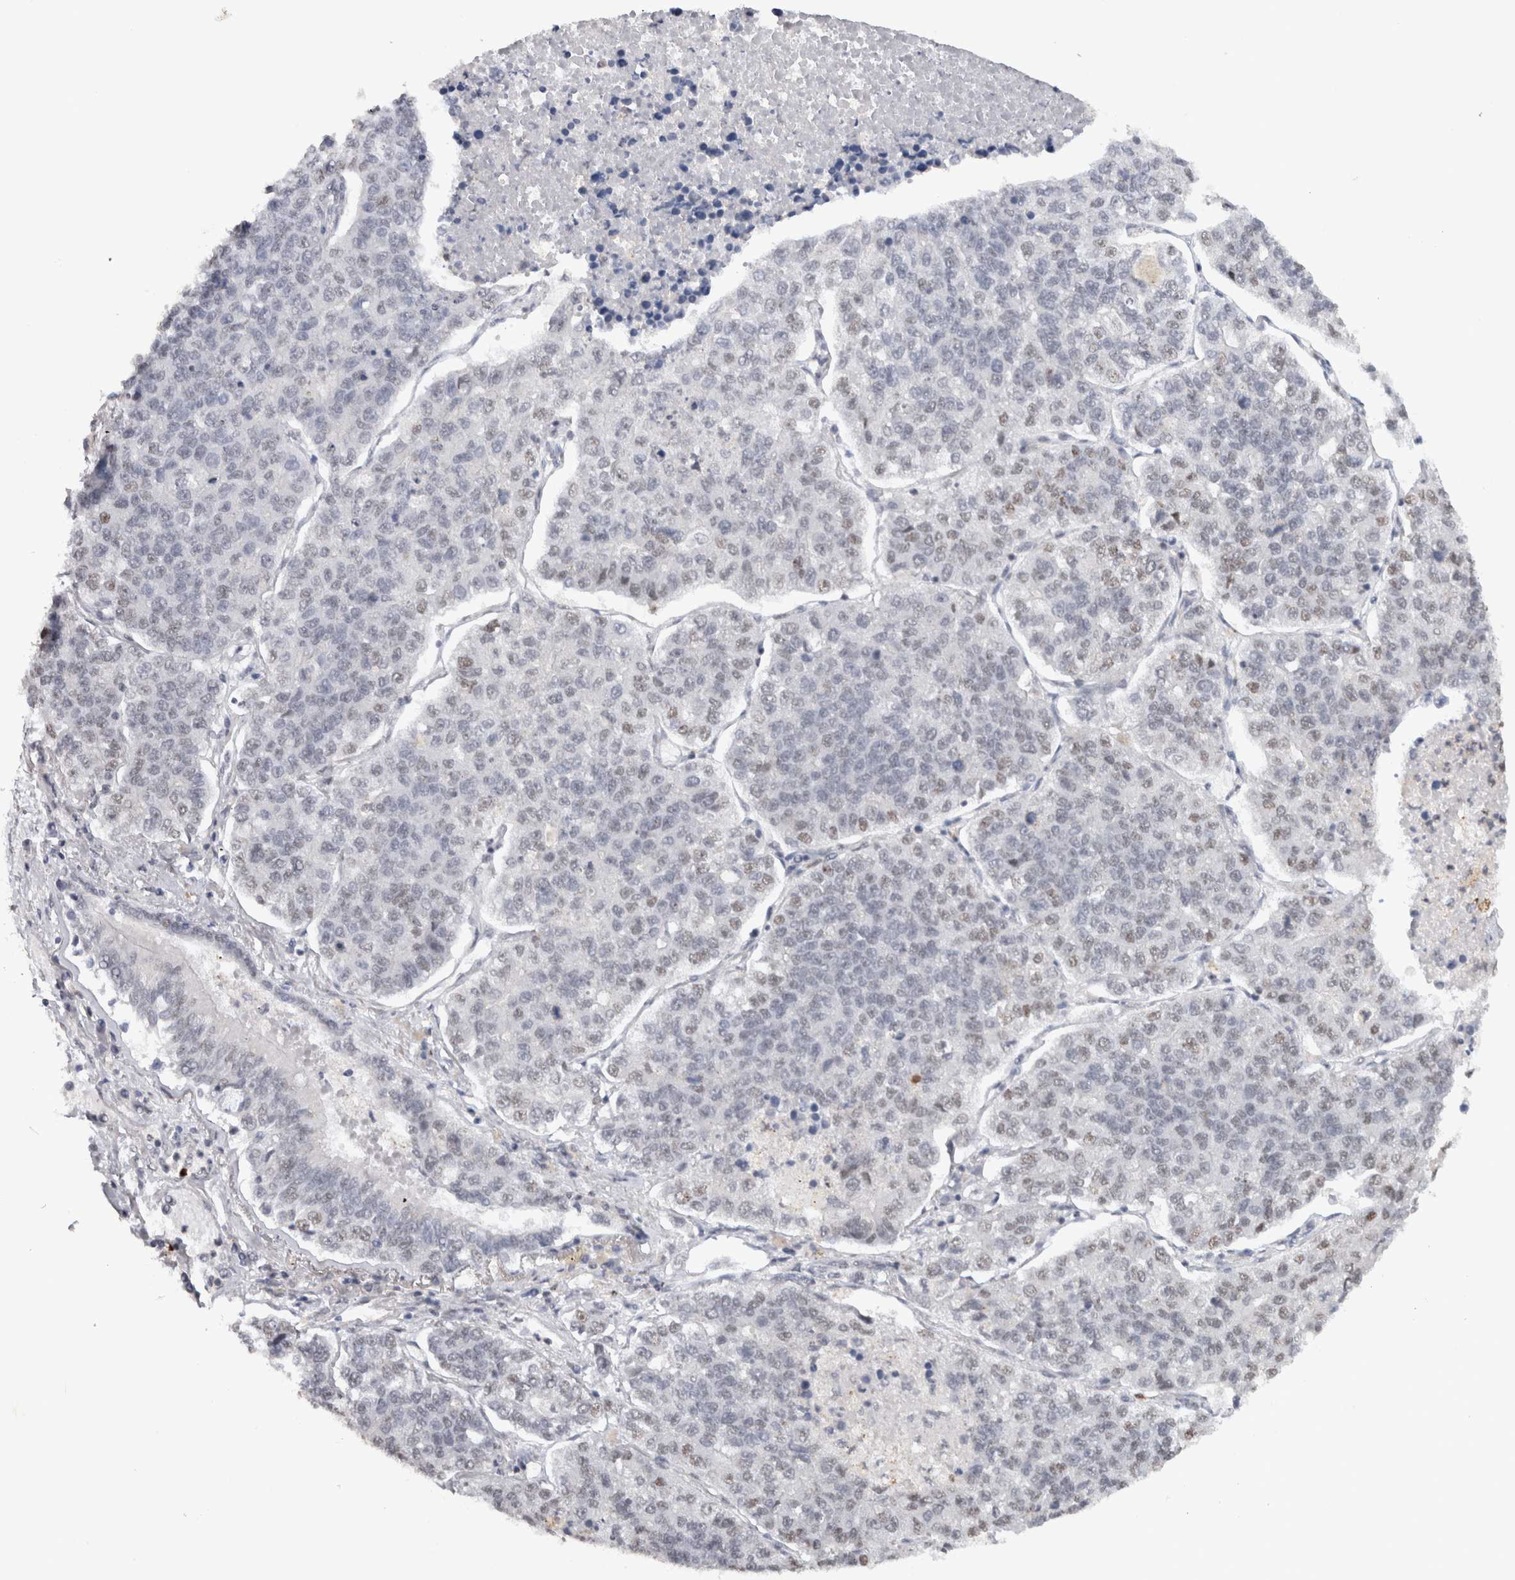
{"staining": {"intensity": "negative", "quantity": "none", "location": "none"}, "tissue": "lung cancer", "cell_type": "Tumor cells", "image_type": "cancer", "snomed": [{"axis": "morphology", "description": "Adenocarcinoma, NOS"}, {"axis": "topography", "description": "Lung"}], "caption": "A histopathology image of human adenocarcinoma (lung) is negative for staining in tumor cells.", "gene": "RPS6KA2", "patient": {"sex": "male", "age": 49}}